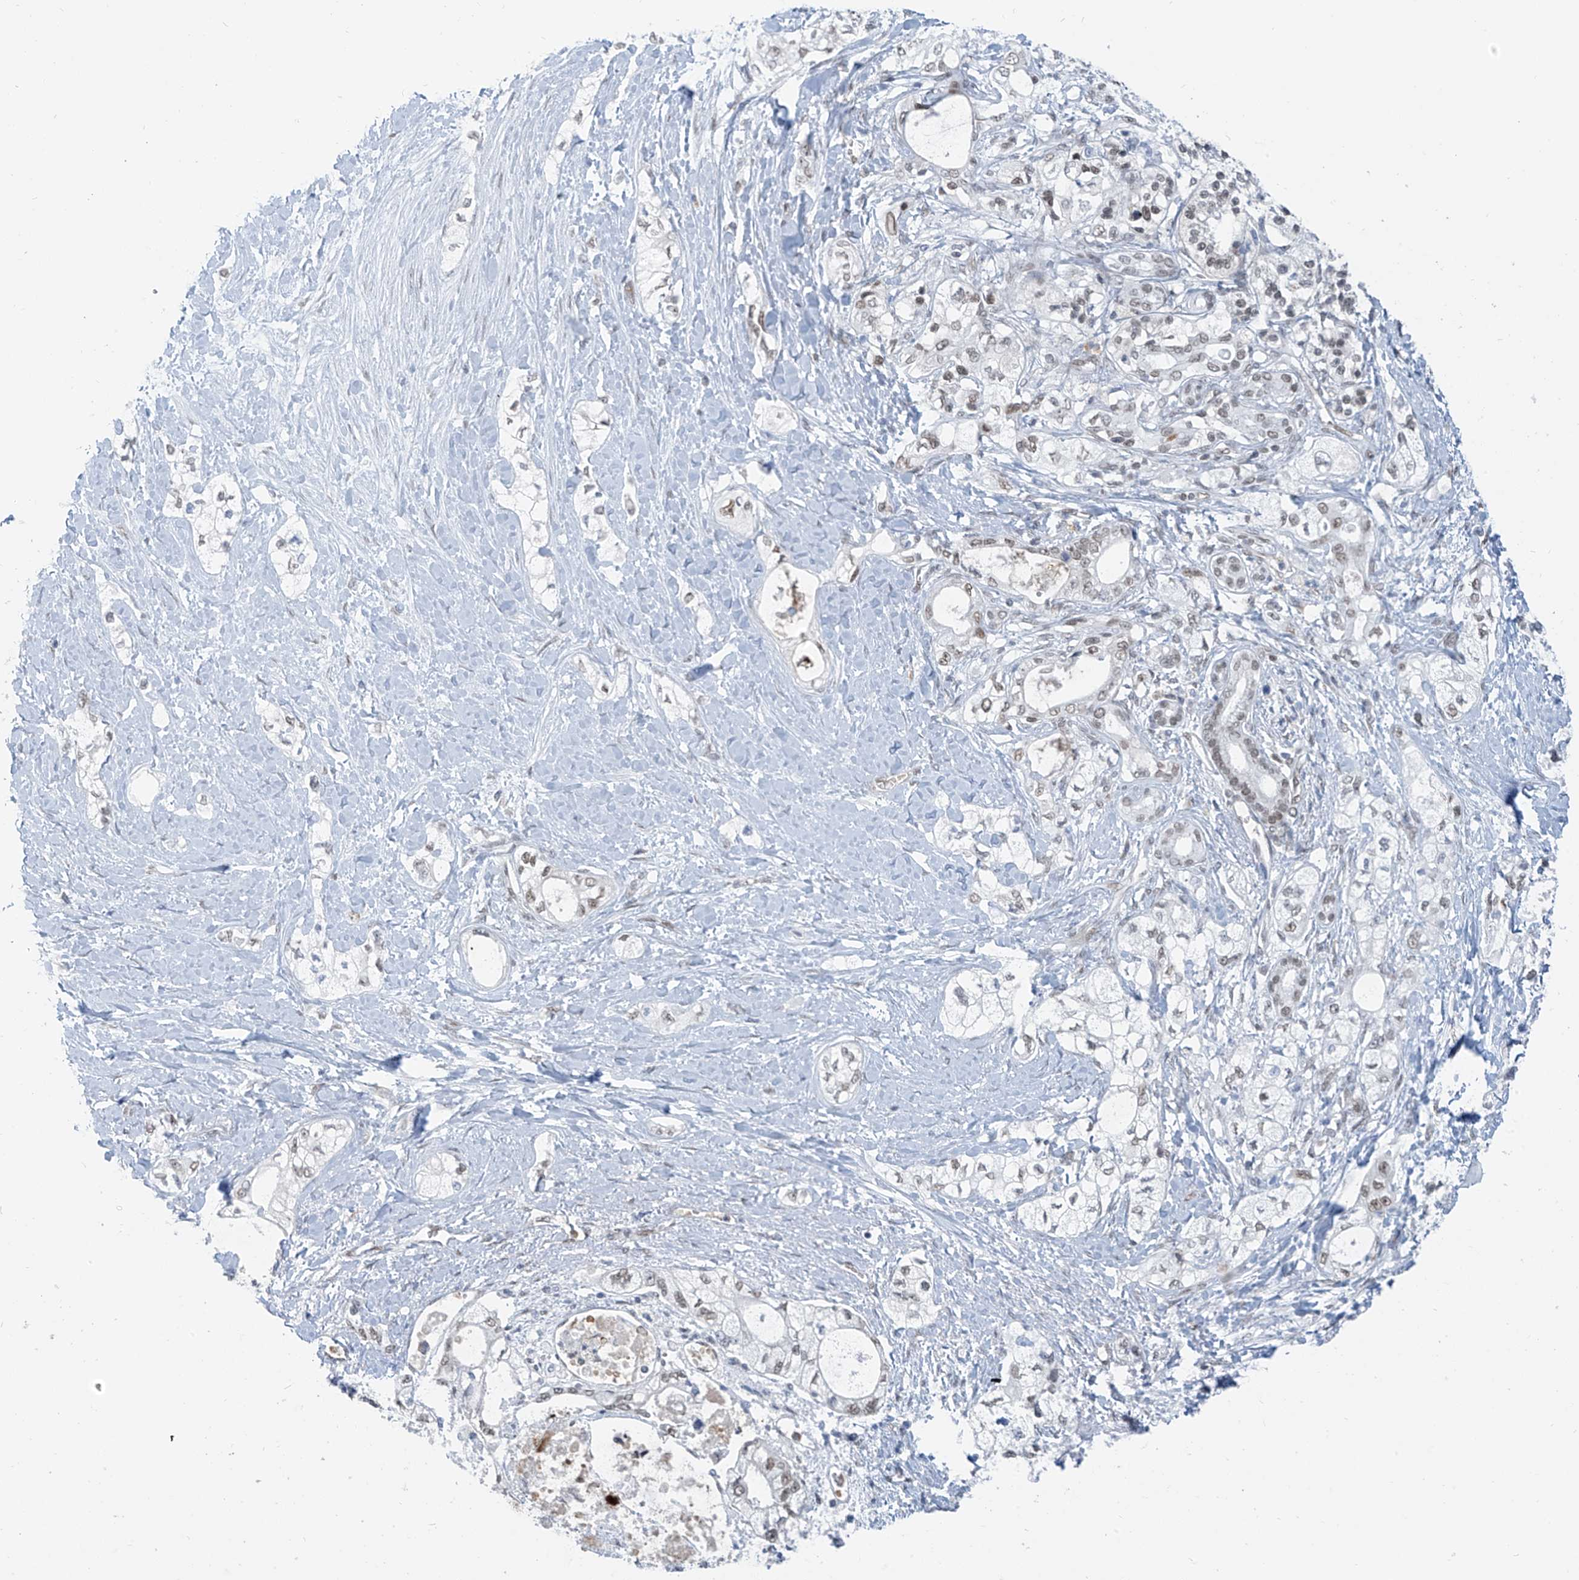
{"staining": {"intensity": "weak", "quantity": "25%-75%", "location": "nuclear"}, "tissue": "pancreatic cancer", "cell_type": "Tumor cells", "image_type": "cancer", "snomed": [{"axis": "morphology", "description": "Adenocarcinoma, NOS"}, {"axis": "topography", "description": "Pancreas"}], "caption": "Protein expression analysis of human adenocarcinoma (pancreatic) reveals weak nuclear staining in about 25%-75% of tumor cells.", "gene": "MCM9", "patient": {"sex": "male", "age": 70}}